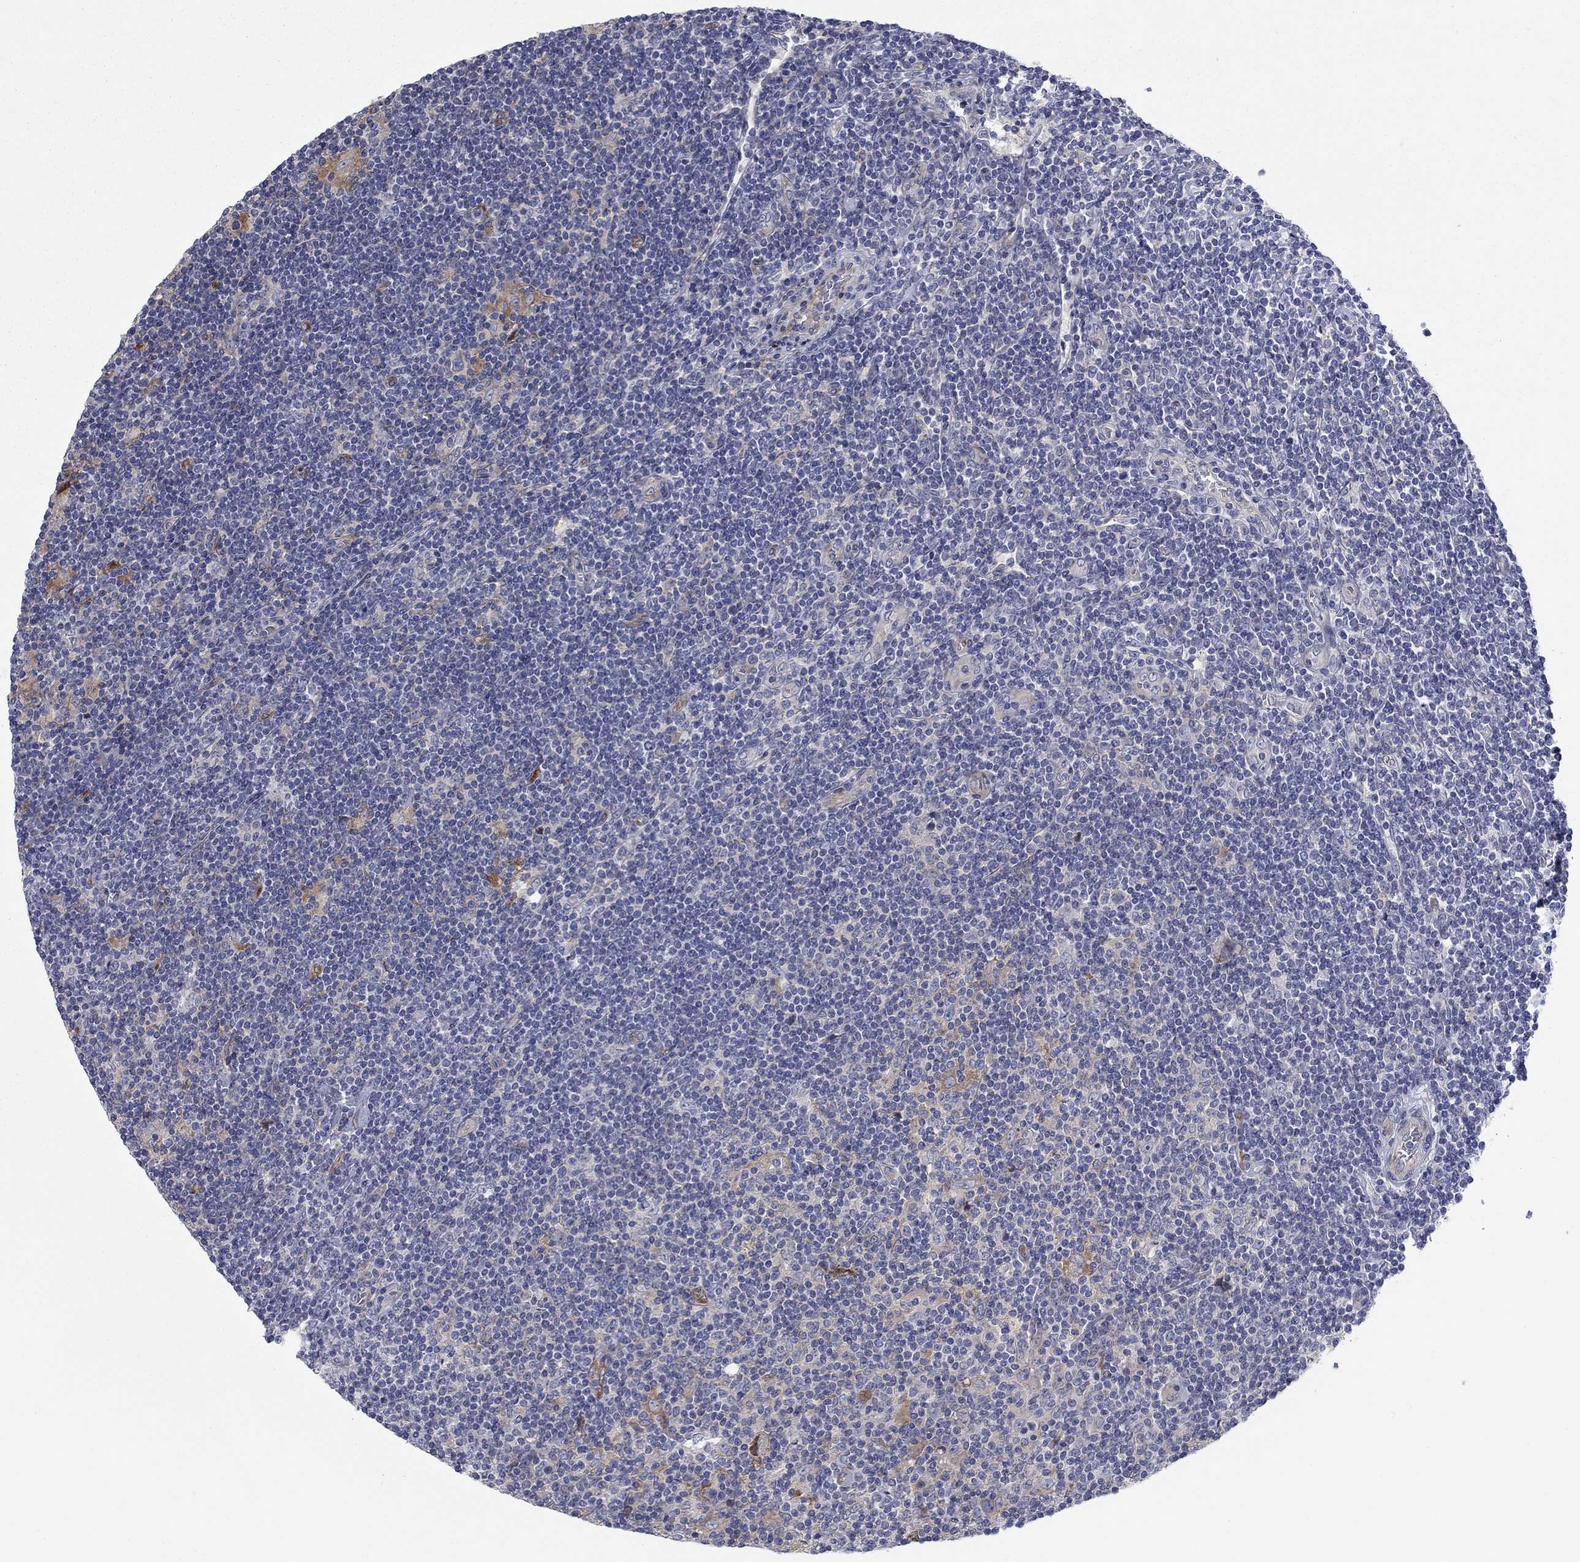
{"staining": {"intensity": "weak", "quantity": "25%-75%", "location": "cytoplasmic/membranous"}, "tissue": "lymphoma", "cell_type": "Tumor cells", "image_type": "cancer", "snomed": [{"axis": "morphology", "description": "Hodgkin's disease, NOS"}, {"axis": "topography", "description": "Lymph node"}], "caption": "The image exhibits immunohistochemical staining of lymphoma. There is weak cytoplasmic/membranous positivity is seen in approximately 25%-75% of tumor cells.", "gene": "FXR1", "patient": {"sex": "male", "age": 40}}